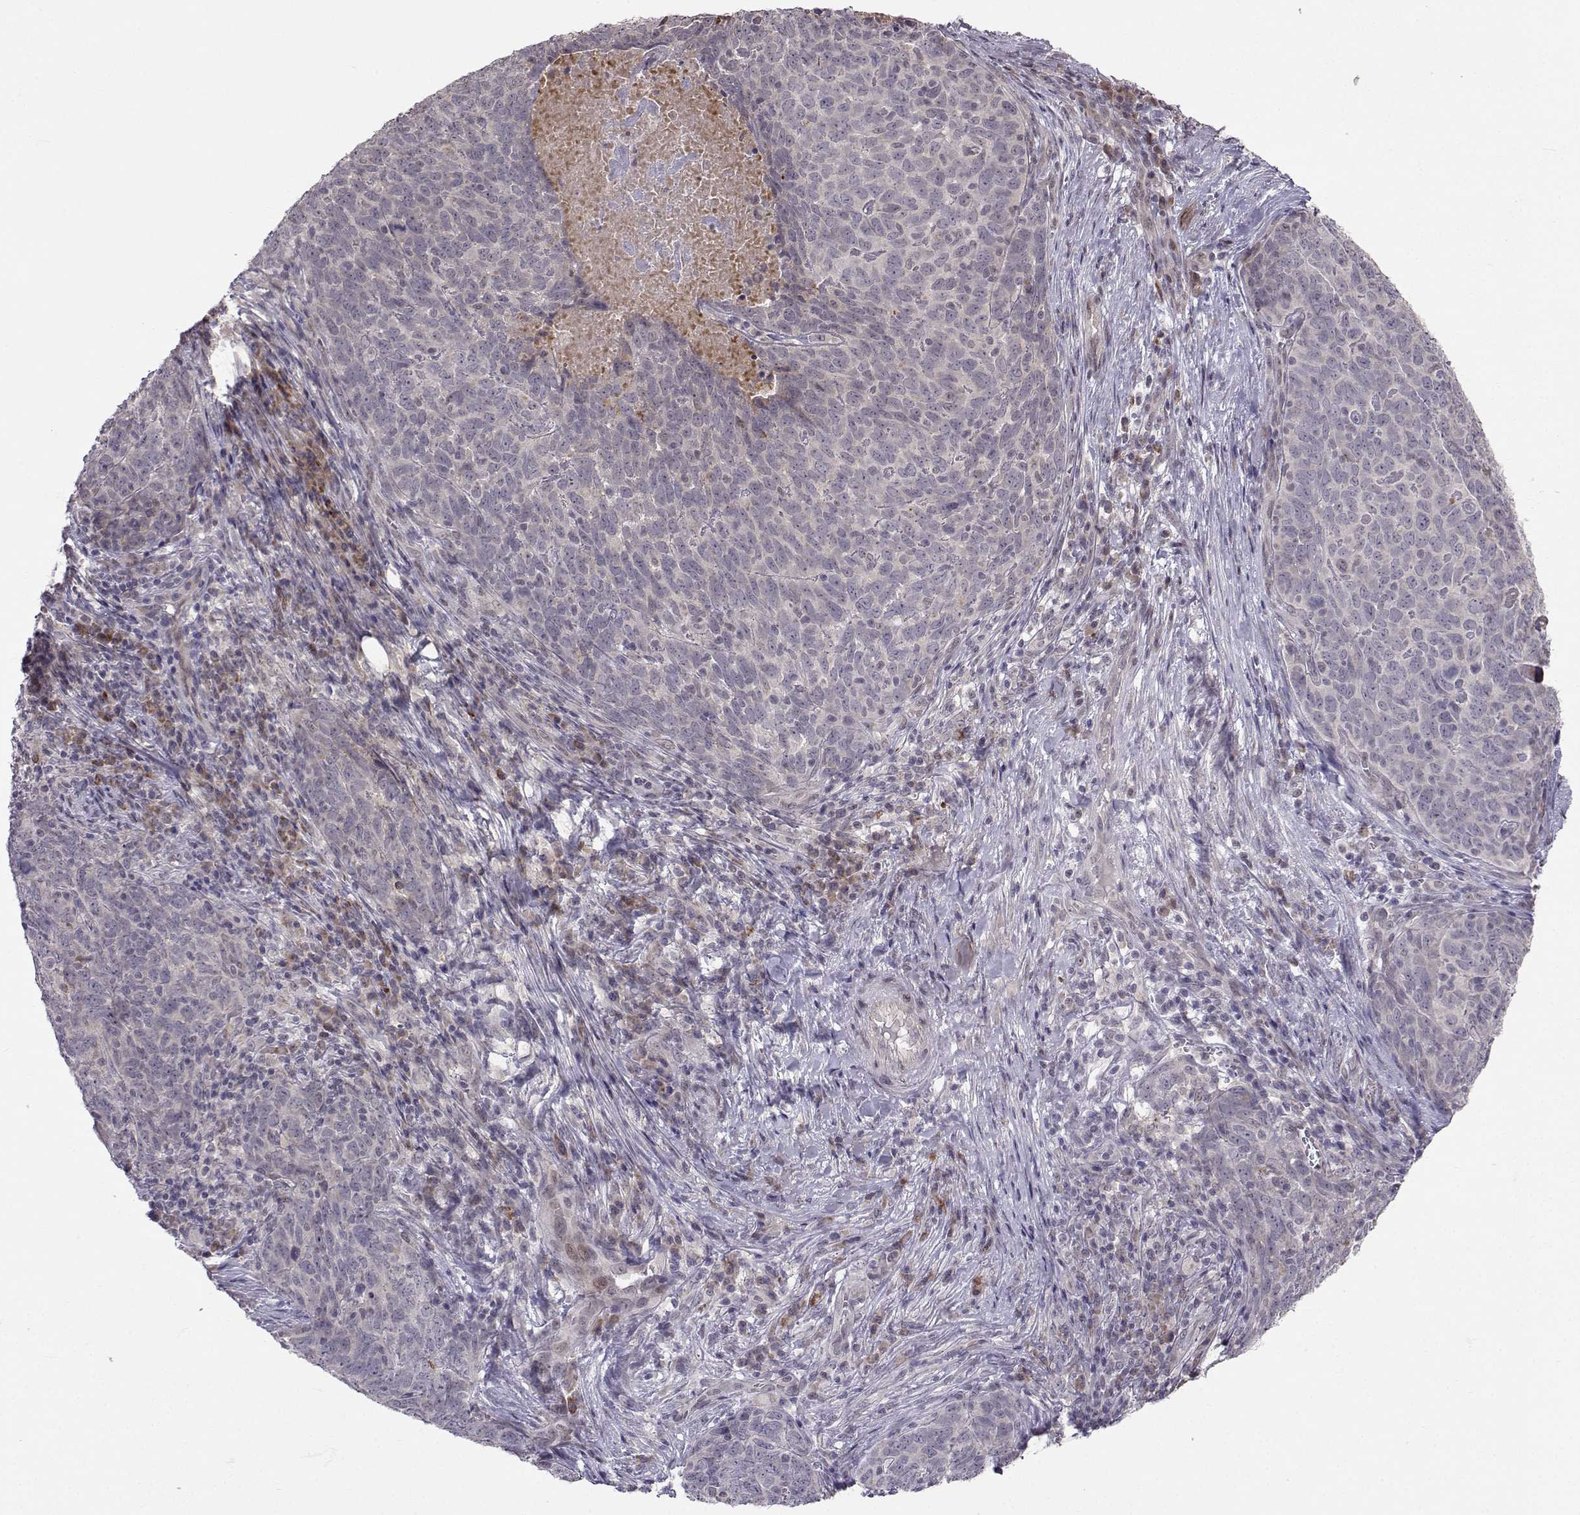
{"staining": {"intensity": "negative", "quantity": "none", "location": "none"}, "tissue": "skin cancer", "cell_type": "Tumor cells", "image_type": "cancer", "snomed": [{"axis": "morphology", "description": "Squamous cell carcinoma, NOS"}, {"axis": "topography", "description": "Skin"}, {"axis": "topography", "description": "Anal"}], "caption": "DAB immunohistochemical staining of skin cancer (squamous cell carcinoma) exhibits no significant positivity in tumor cells.", "gene": "SLC6A3", "patient": {"sex": "female", "age": 51}}